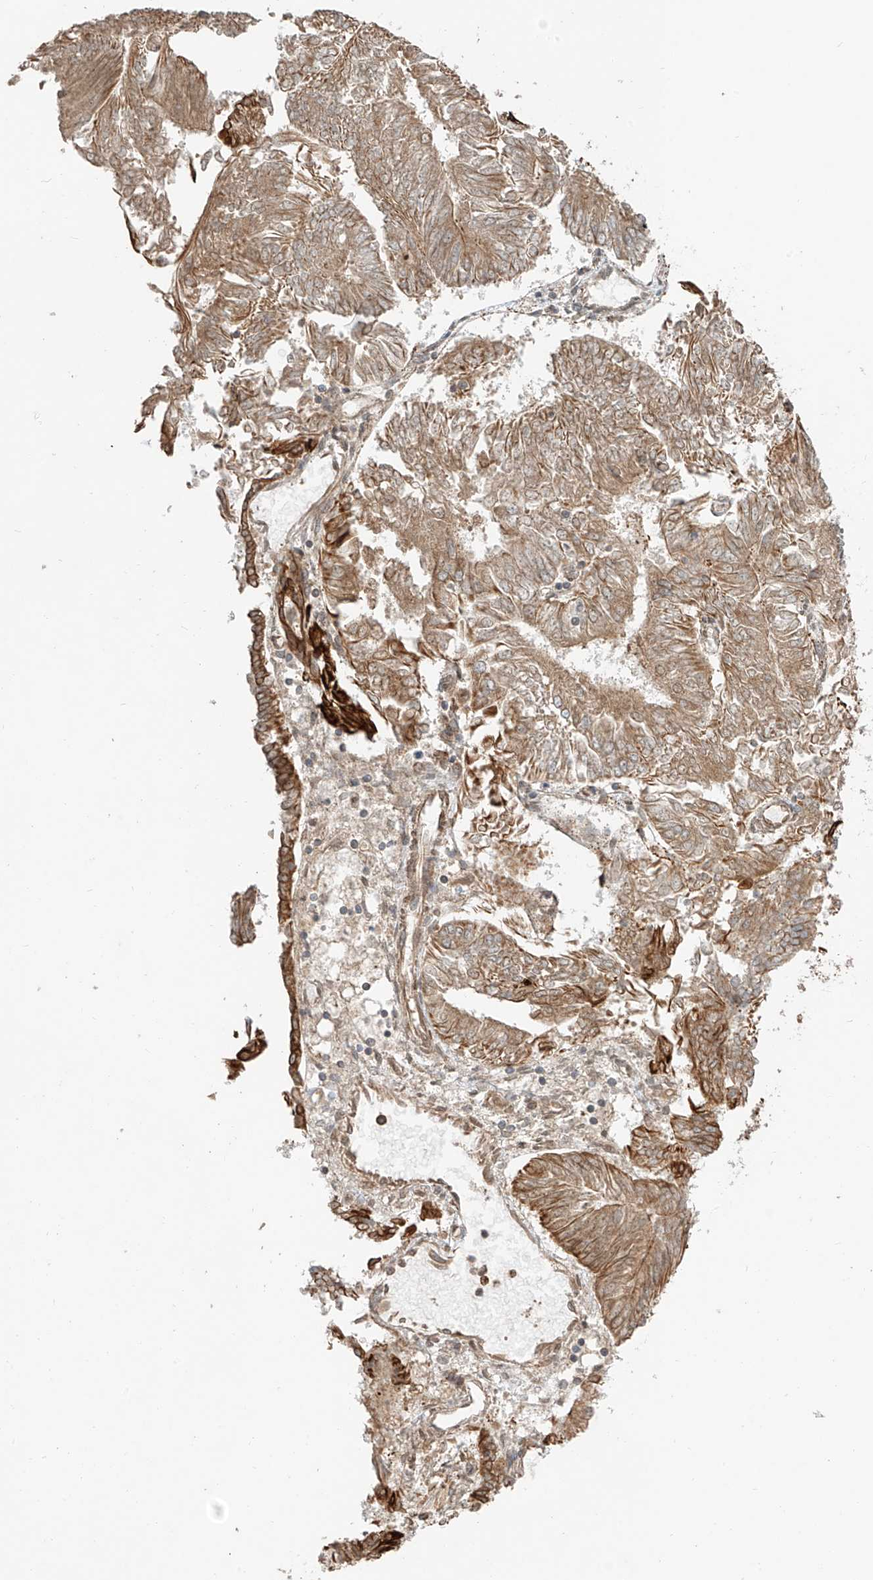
{"staining": {"intensity": "moderate", "quantity": ">75%", "location": "cytoplasmic/membranous"}, "tissue": "endometrial cancer", "cell_type": "Tumor cells", "image_type": "cancer", "snomed": [{"axis": "morphology", "description": "Adenocarcinoma, NOS"}, {"axis": "topography", "description": "Endometrium"}], "caption": "DAB immunohistochemical staining of adenocarcinoma (endometrial) displays moderate cytoplasmic/membranous protein staining in approximately >75% of tumor cells. The staining was performed using DAB (3,3'-diaminobenzidine), with brown indicating positive protein expression. Nuclei are stained blue with hematoxylin.", "gene": "CEP162", "patient": {"sex": "female", "age": 58}}